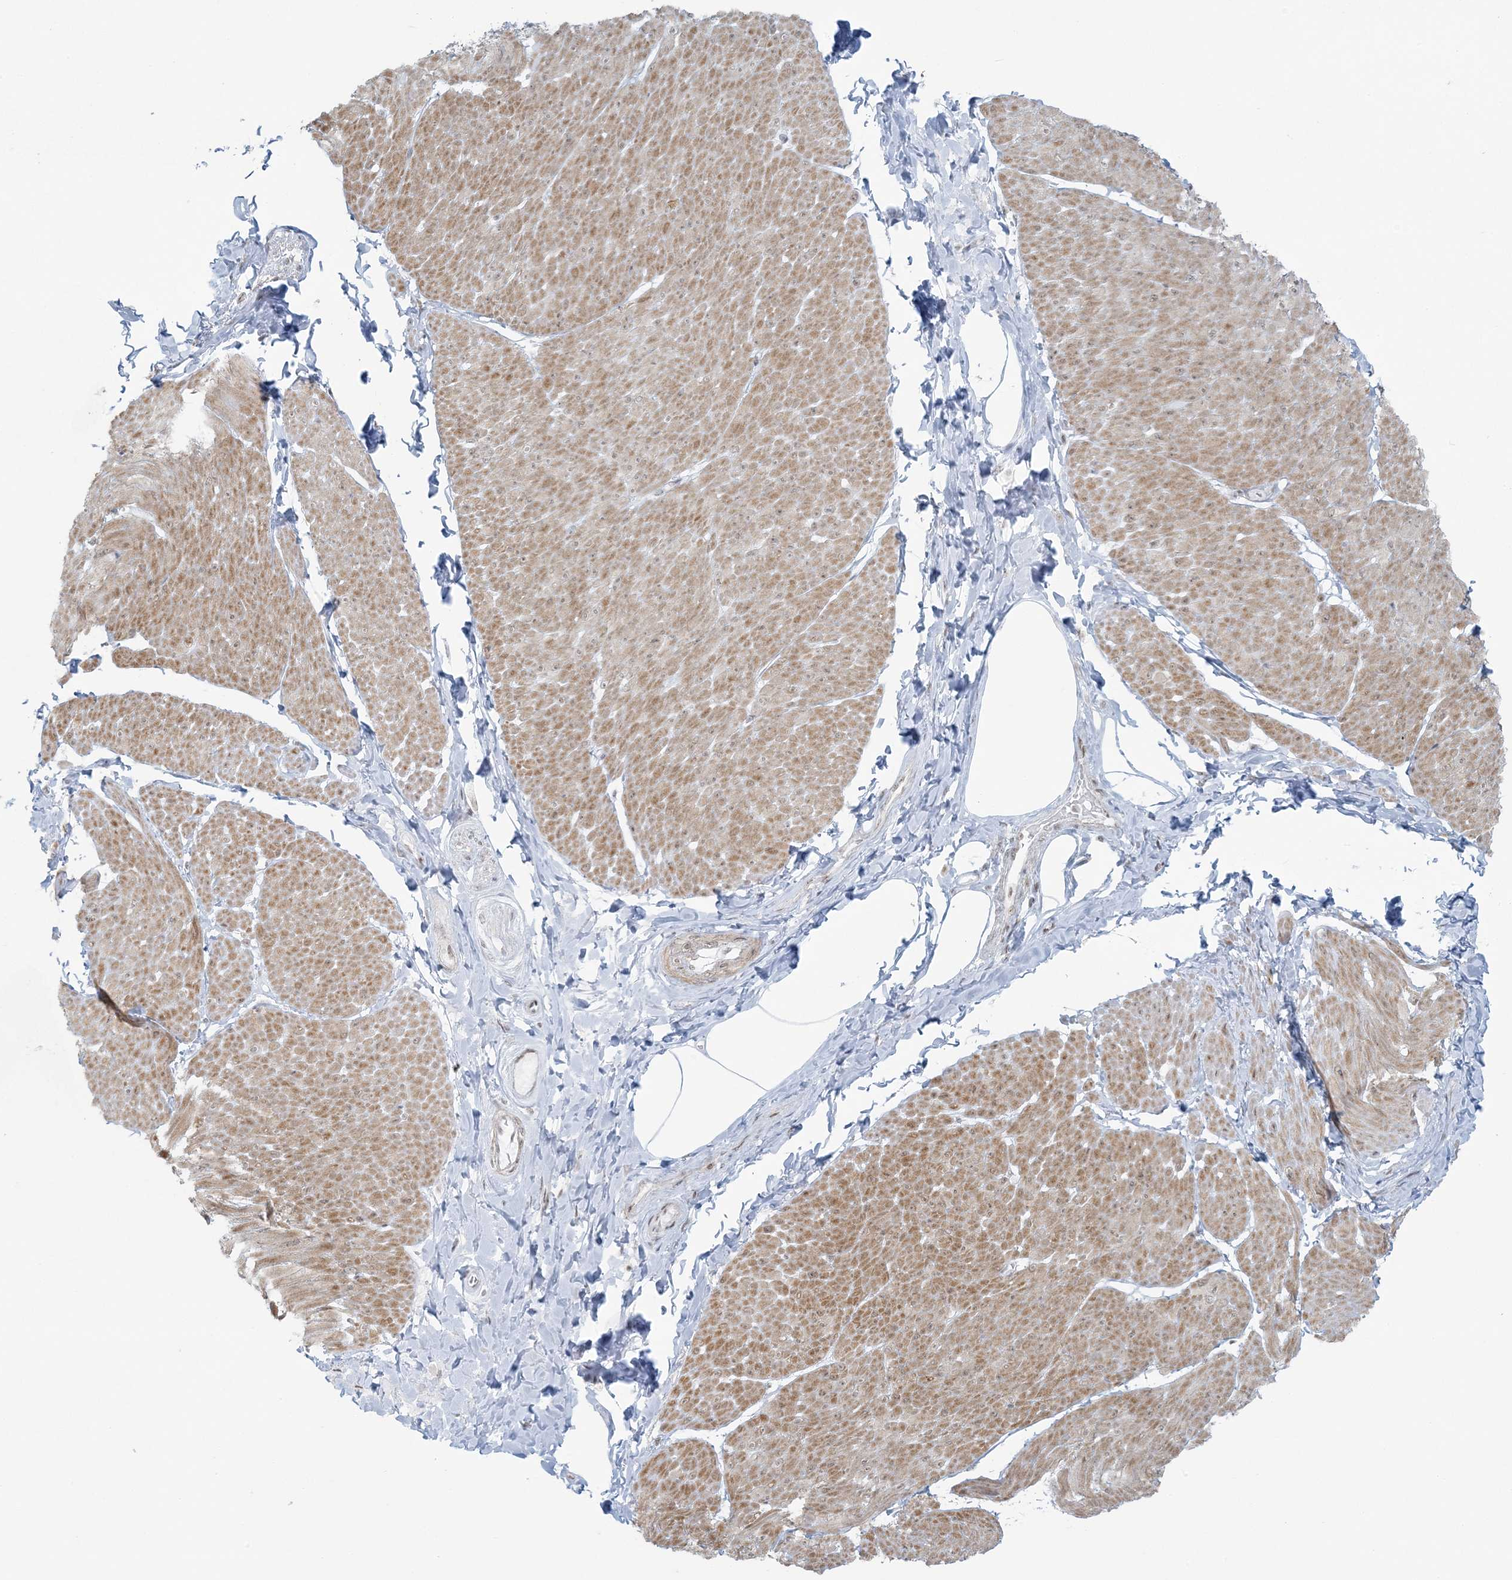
{"staining": {"intensity": "moderate", "quantity": "25%-75%", "location": "cytoplasmic/membranous,nuclear"}, "tissue": "smooth muscle", "cell_type": "Smooth muscle cells", "image_type": "normal", "snomed": [{"axis": "morphology", "description": "Urothelial carcinoma, High grade"}, {"axis": "topography", "description": "Urinary bladder"}], "caption": "A micrograph of human smooth muscle stained for a protein reveals moderate cytoplasmic/membranous,nuclear brown staining in smooth muscle cells. The protein of interest is stained brown, and the nuclei are stained in blue (DAB (3,3'-diaminobenzidine) IHC with brightfield microscopy, high magnification).", "gene": "ZNF787", "patient": {"sex": "male", "age": 46}}